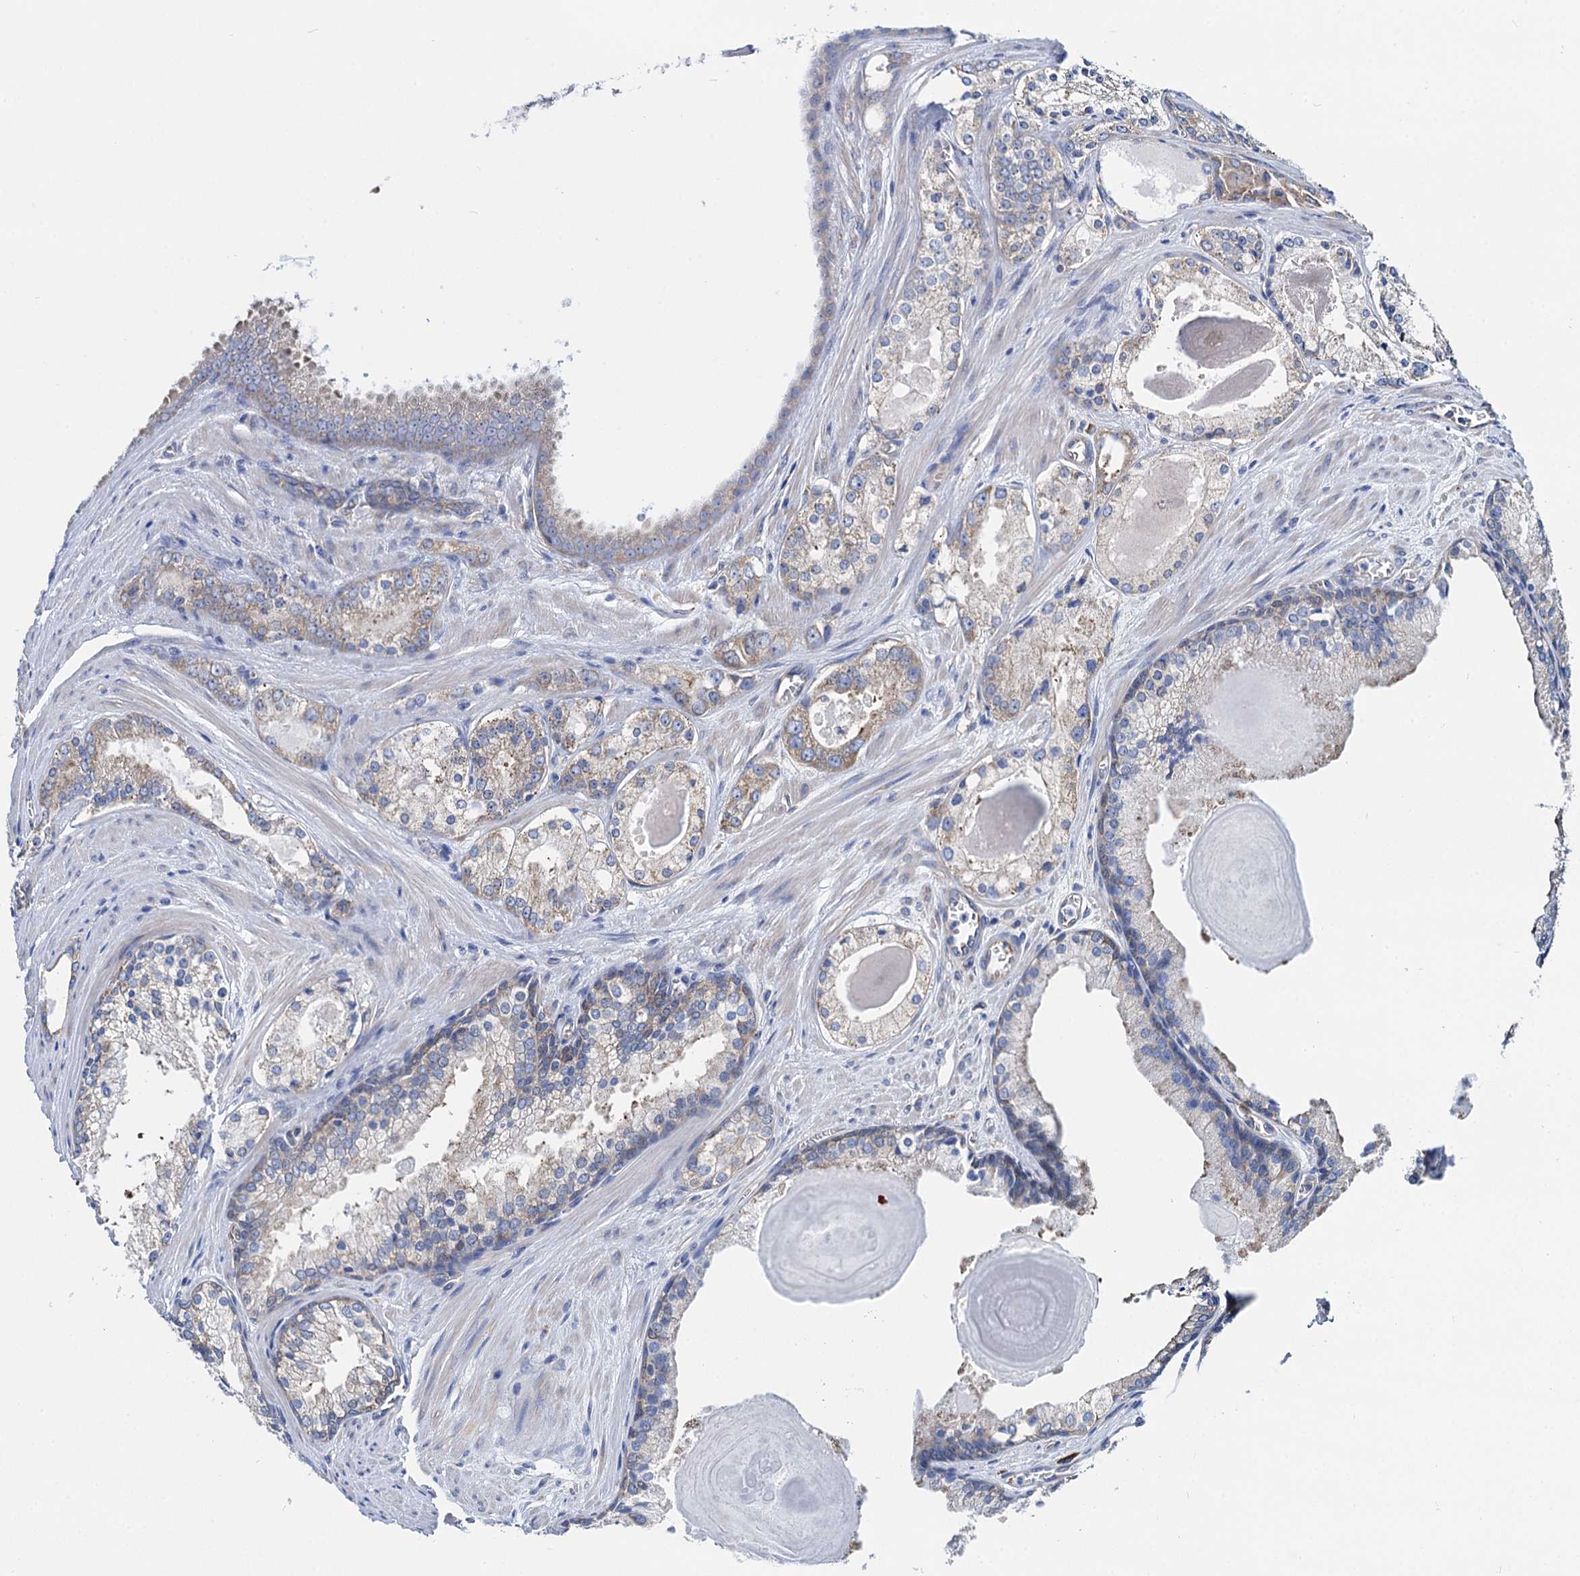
{"staining": {"intensity": "weak", "quantity": "<25%", "location": "cytoplasmic/membranous"}, "tissue": "prostate cancer", "cell_type": "Tumor cells", "image_type": "cancer", "snomed": [{"axis": "morphology", "description": "Adenocarcinoma, Low grade"}, {"axis": "topography", "description": "Prostate"}], "caption": "Immunohistochemistry (IHC) image of neoplastic tissue: human prostate cancer stained with DAB shows no significant protein positivity in tumor cells.", "gene": "SLC12A7", "patient": {"sex": "male", "age": 54}}